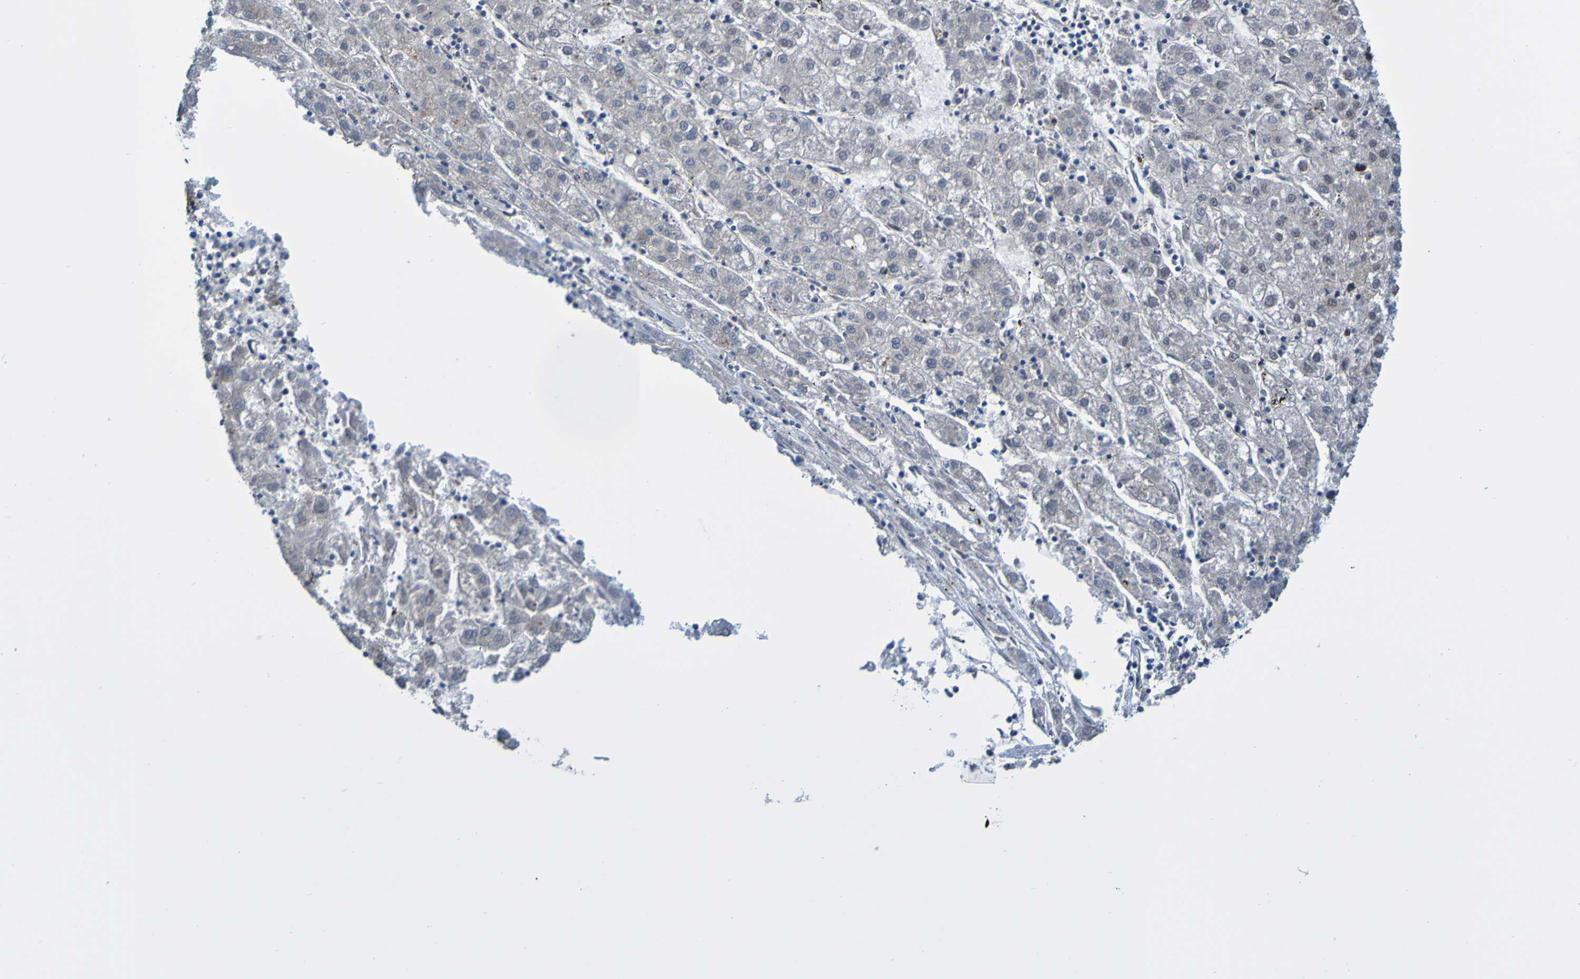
{"staining": {"intensity": "weak", "quantity": "25%-75%", "location": "nuclear"}, "tissue": "liver cancer", "cell_type": "Tumor cells", "image_type": "cancer", "snomed": [{"axis": "morphology", "description": "Carcinoma, Hepatocellular, NOS"}, {"axis": "topography", "description": "Liver"}], "caption": "There is low levels of weak nuclear staining in tumor cells of hepatocellular carcinoma (liver), as demonstrated by immunohistochemical staining (brown color).", "gene": "HDAC2", "patient": {"sex": "male", "age": 72}}